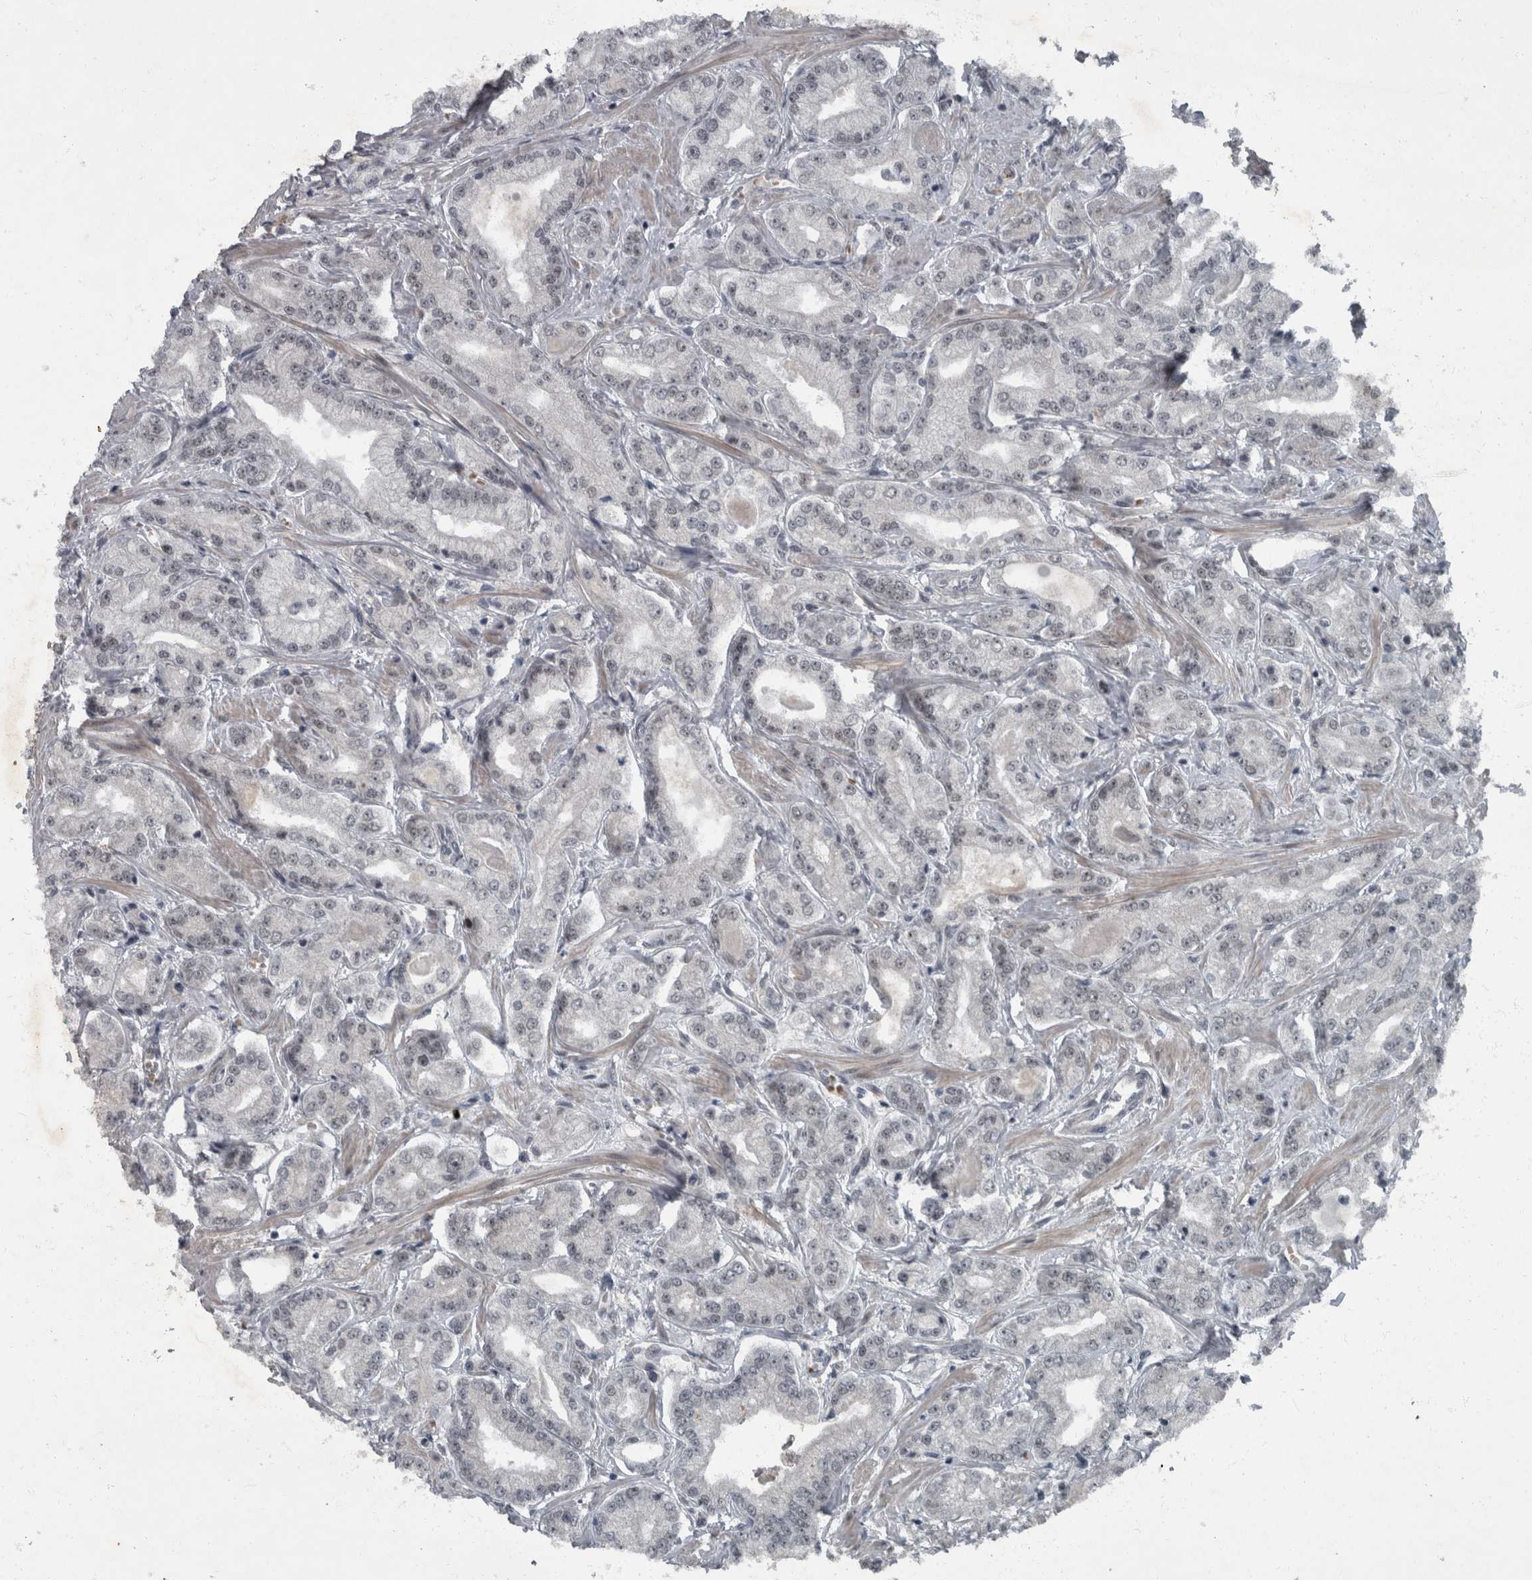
{"staining": {"intensity": "weak", "quantity": "<25%", "location": "nuclear"}, "tissue": "prostate cancer", "cell_type": "Tumor cells", "image_type": "cancer", "snomed": [{"axis": "morphology", "description": "Adenocarcinoma, Low grade"}, {"axis": "topography", "description": "Prostate"}], "caption": "IHC micrograph of adenocarcinoma (low-grade) (prostate) stained for a protein (brown), which demonstrates no expression in tumor cells.", "gene": "WDR33", "patient": {"sex": "male", "age": 62}}